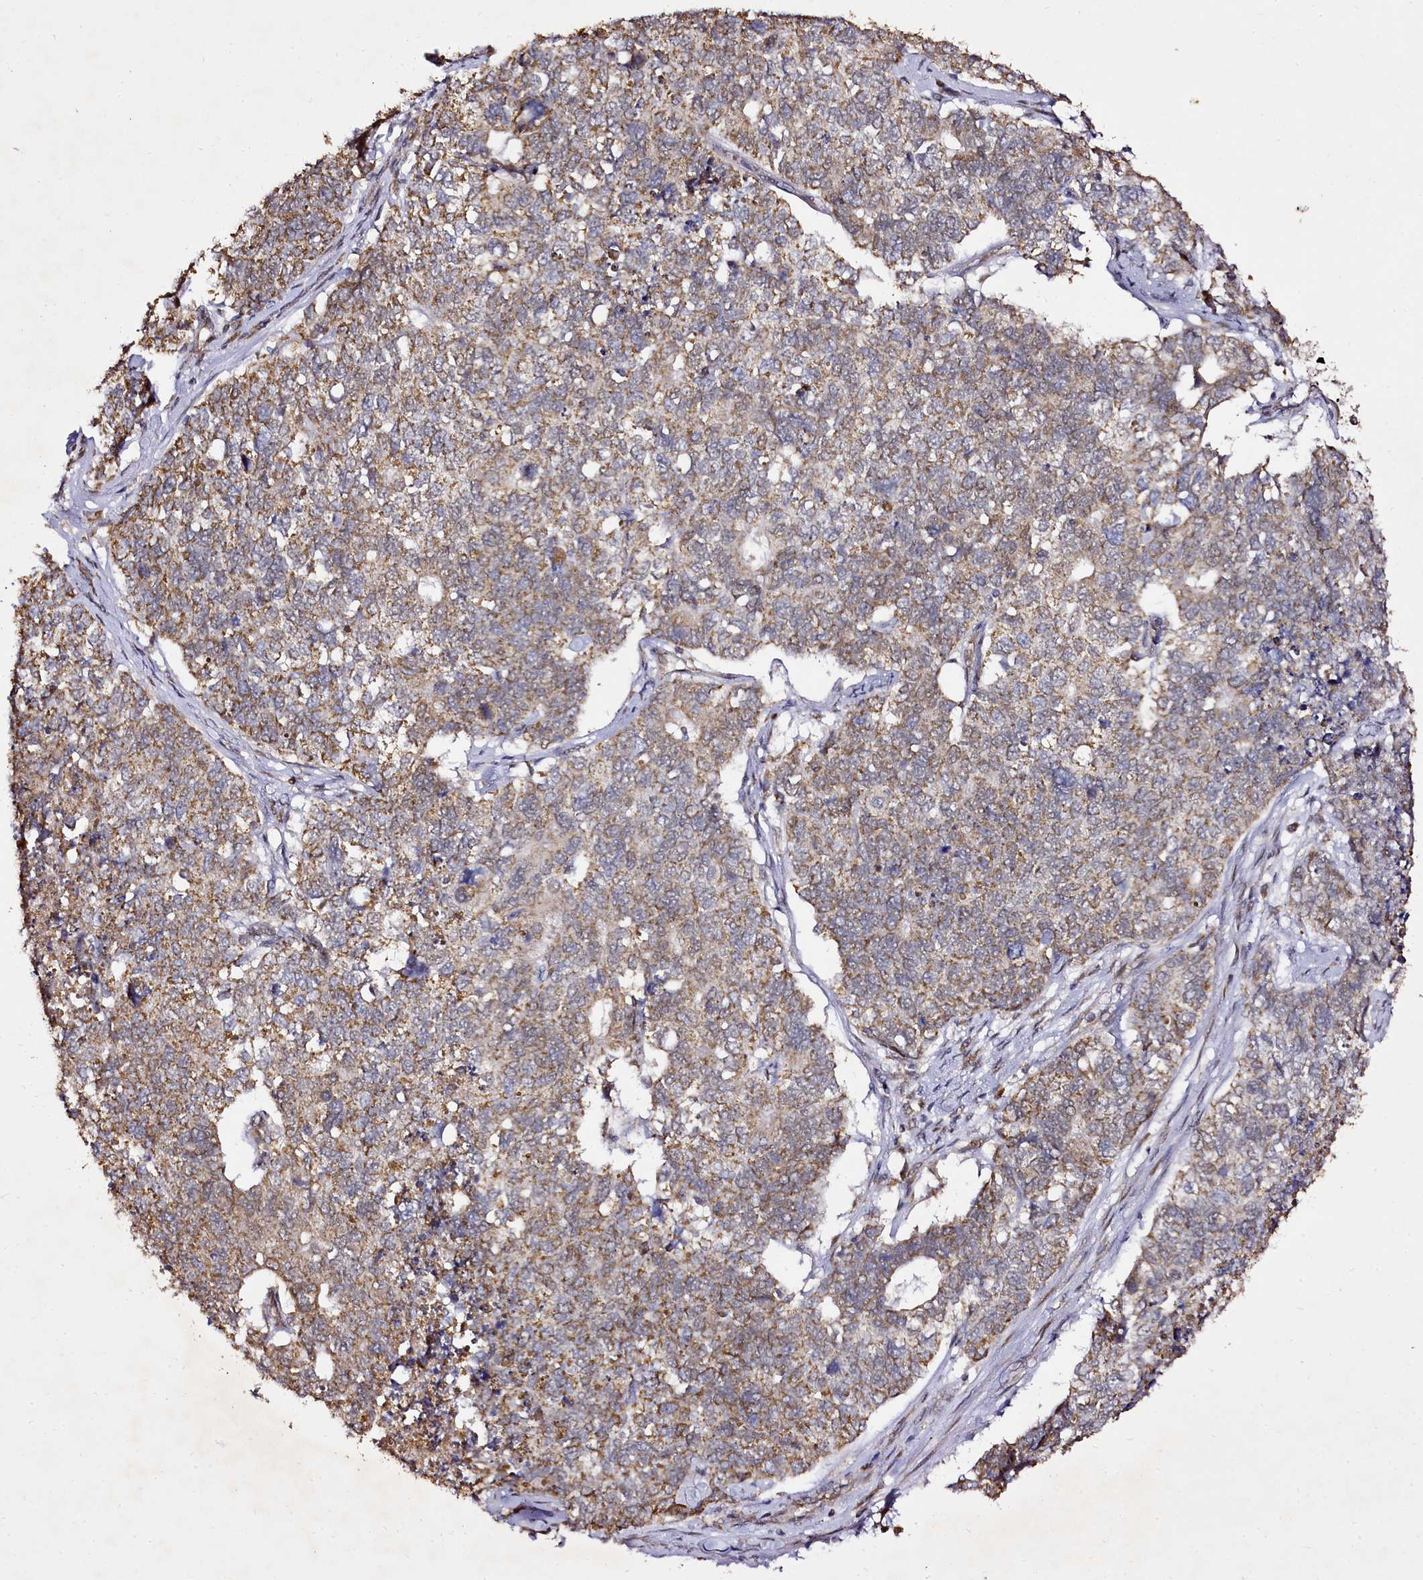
{"staining": {"intensity": "moderate", "quantity": ">75%", "location": "cytoplasmic/membranous"}, "tissue": "cervical cancer", "cell_type": "Tumor cells", "image_type": "cancer", "snomed": [{"axis": "morphology", "description": "Squamous cell carcinoma, NOS"}, {"axis": "topography", "description": "Cervix"}], "caption": "Immunohistochemical staining of human cervical cancer displays medium levels of moderate cytoplasmic/membranous positivity in about >75% of tumor cells.", "gene": "EDIL3", "patient": {"sex": "female", "age": 63}}